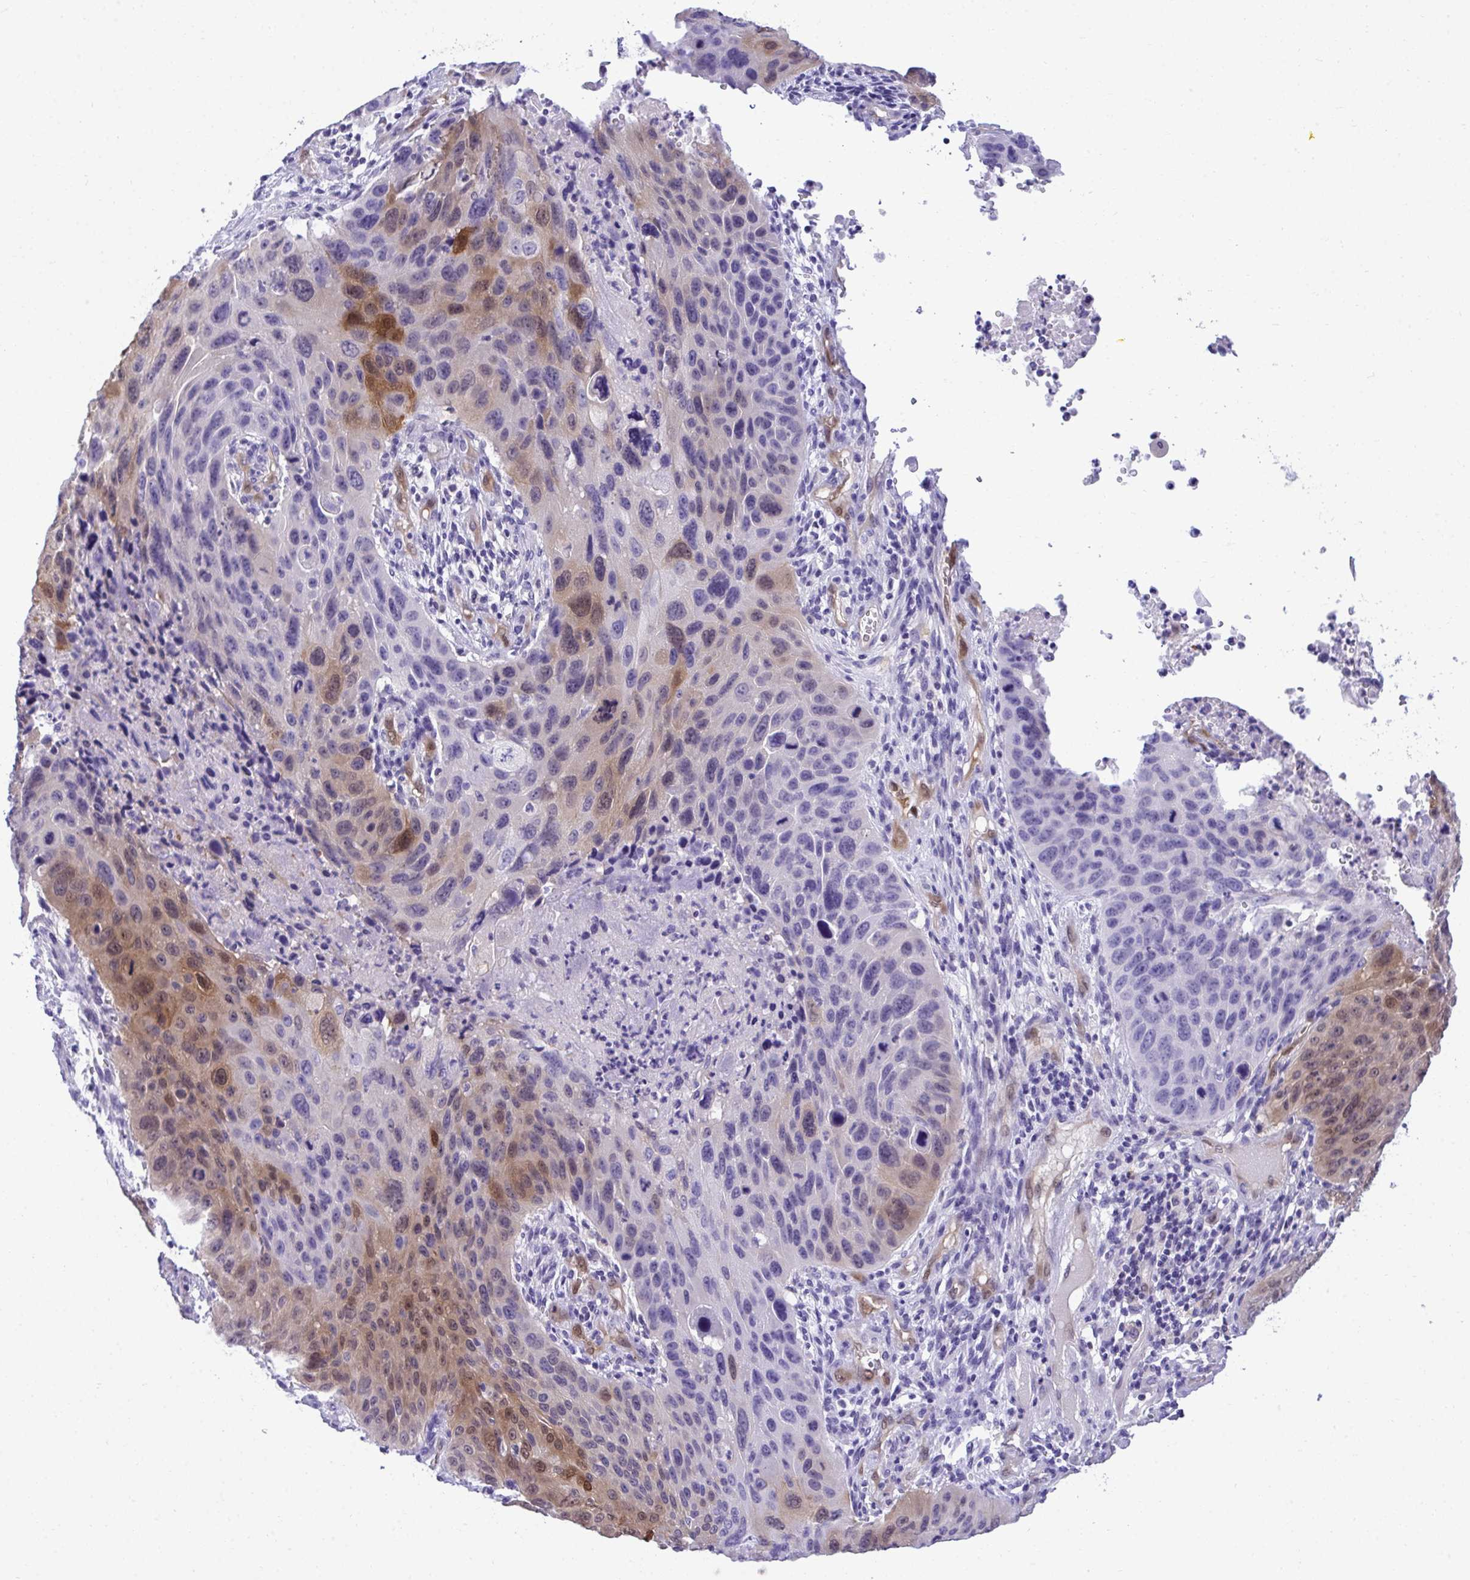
{"staining": {"intensity": "moderate", "quantity": "<25%", "location": "cytoplasmic/membranous,nuclear"}, "tissue": "lung cancer", "cell_type": "Tumor cells", "image_type": "cancer", "snomed": [{"axis": "morphology", "description": "Squamous cell carcinoma, NOS"}, {"axis": "topography", "description": "Lung"}], "caption": "A micrograph of human squamous cell carcinoma (lung) stained for a protein displays moderate cytoplasmic/membranous and nuclear brown staining in tumor cells.", "gene": "PGM2L1", "patient": {"sex": "male", "age": 63}}